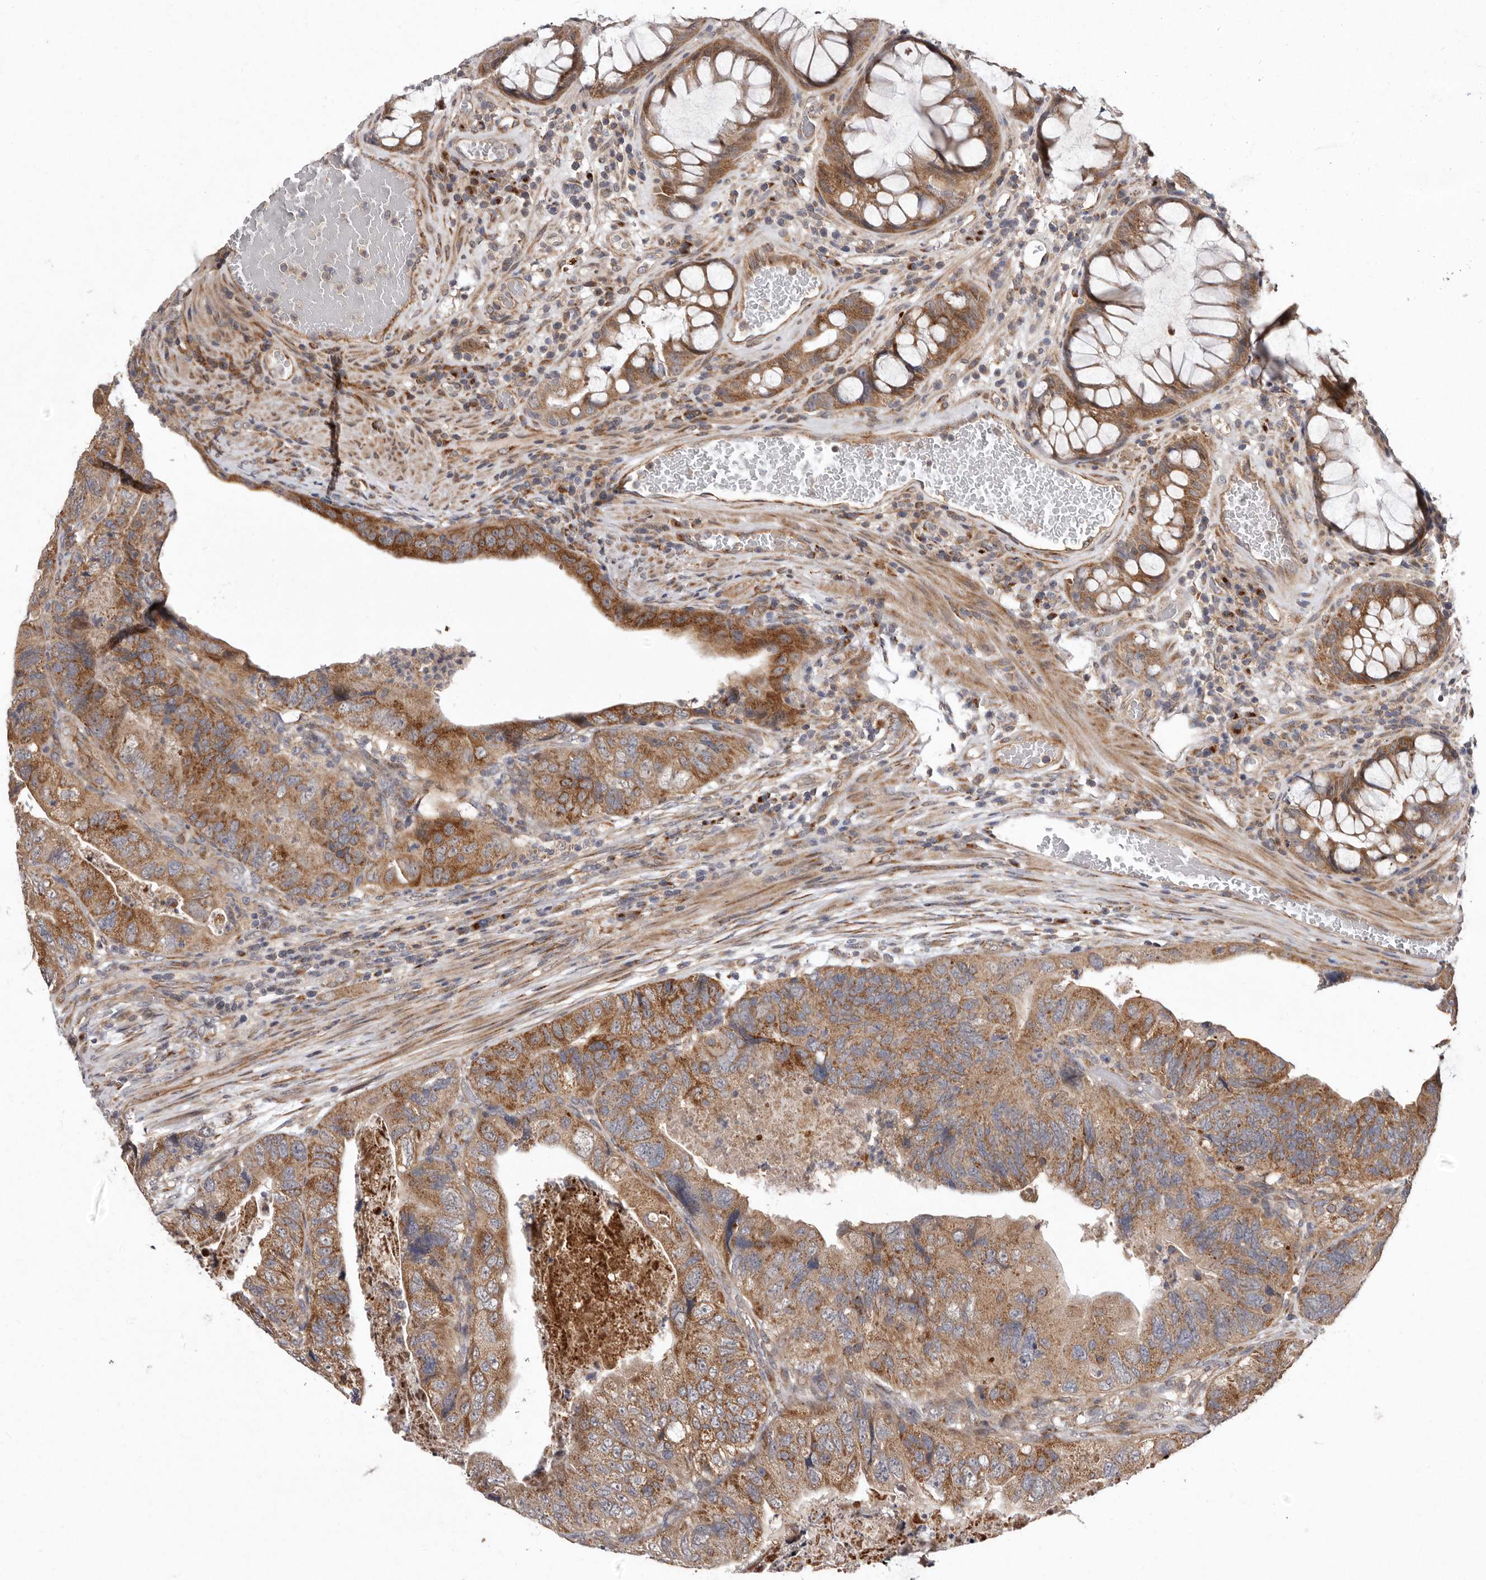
{"staining": {"intensity": "moderate", "quantity": ">75%", "location": "cytoplasmic/membranous"}, "tissue": "colorectal cancer", "cell_type": "Tumor cells", "image_type": "cancer", "snomed": [{"axis": "morphology", "description": "Adenocarcinoma, NOS"}, {"axis": "topography", "description": "Rectum"}], "caption": "Approximately >75% of tumor cells in colorectal cancer (adenocarcinoma) exhibit moderate cytoplasmic/membranous protein expression as visualized by brown immunohistochemical staining.", "gene": "FLAD1", "patient": {"sex": "male", "age": 63}}